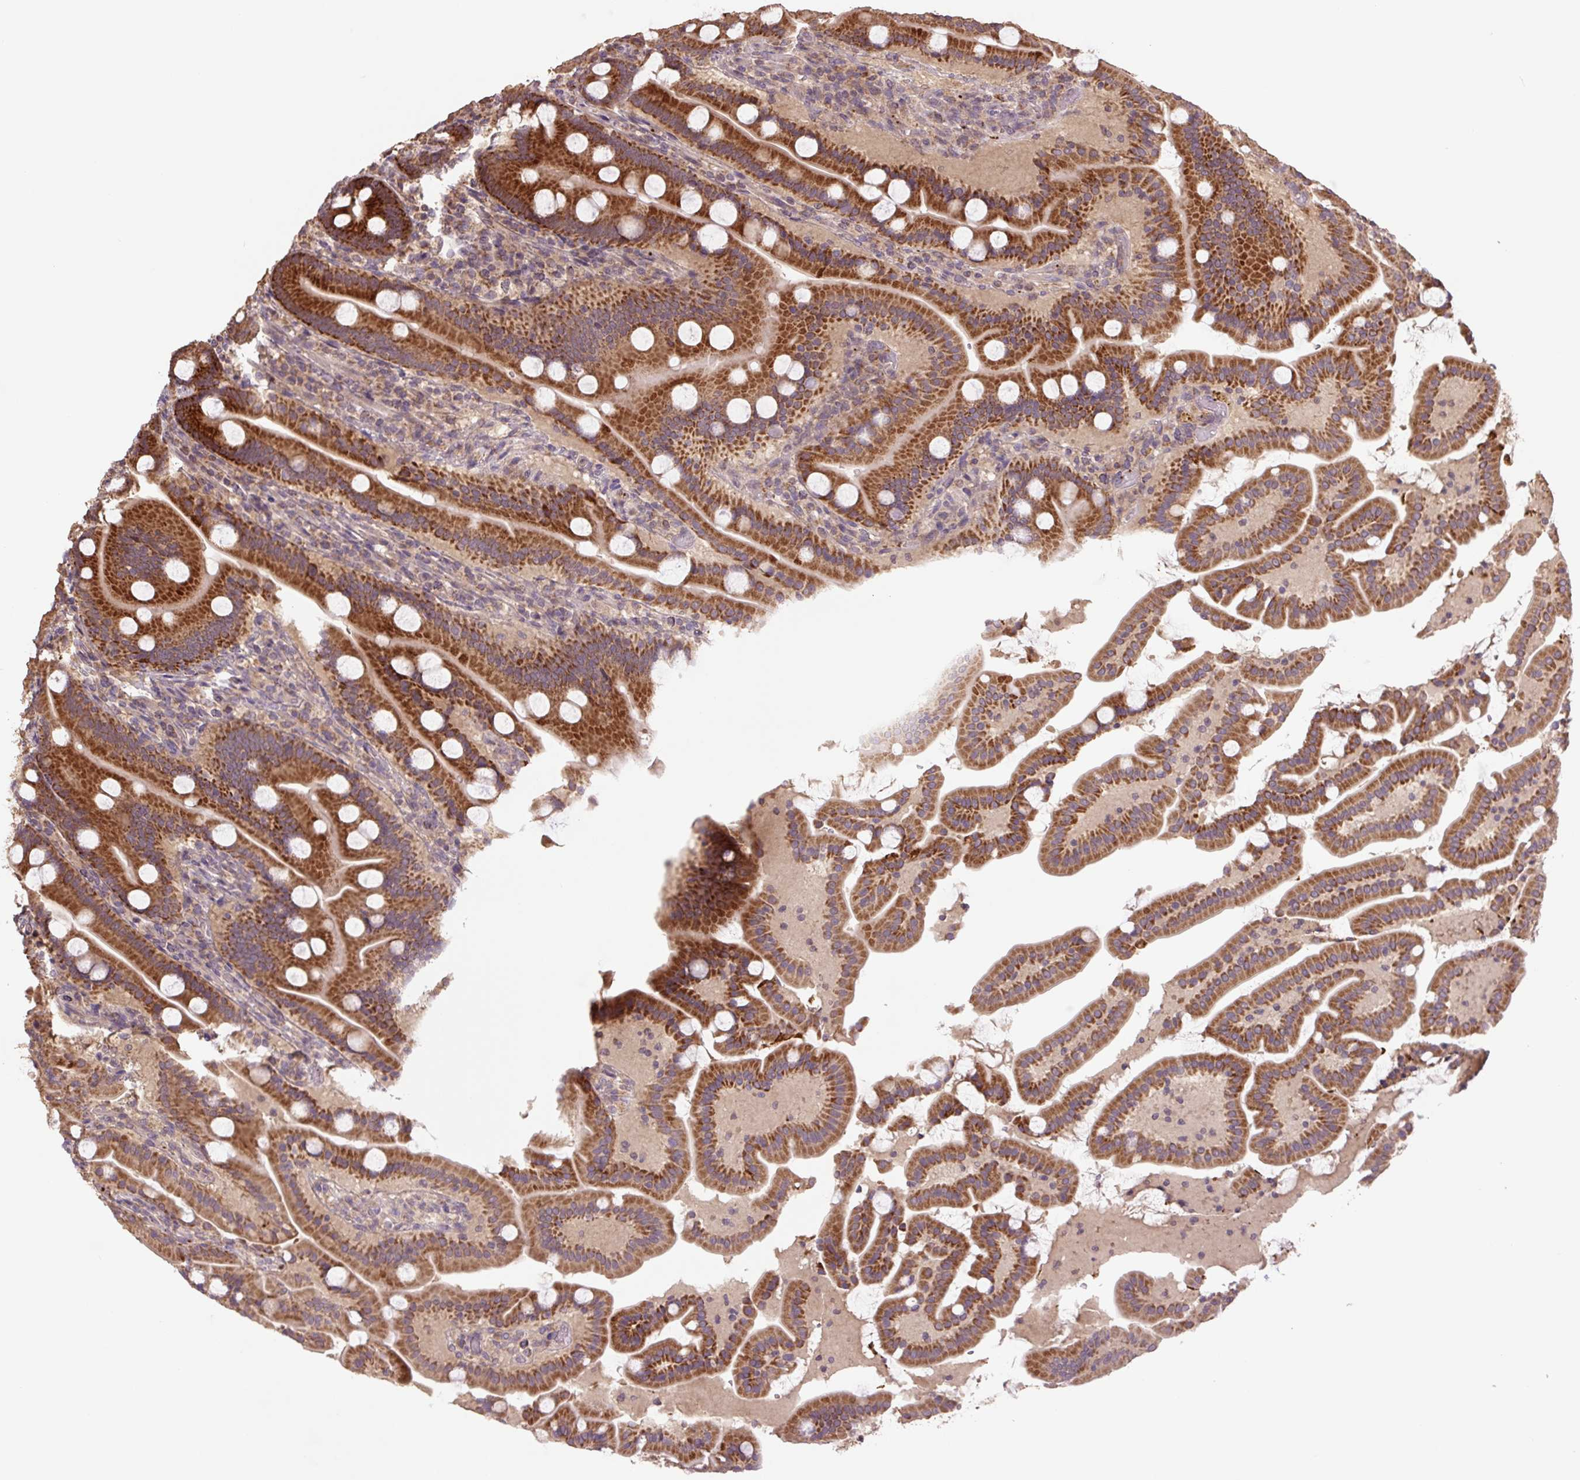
{"staining": {"intensity": "strong", "quantity": ">75%", "location": "cytoplasmic/membranous"}, "tissue": "duodenum", "cell_type": "Glandular cells", "image_type": "normal", "snomed": [{"axis": "morphology", "description": "Normal tissue, NOS"}, {"axis": "topography", "description": "Duodenum"}], "caption": "Immunohistochemistry staining of unremarkable duodenum, which reveals high levels of strong cytoplasmic/membranous expression in approximately >75% of glandular cells indicating strong cytoplasmic/membranous protein expression. The staining was performed using DAB (brown) for protein detection and nuclei were counterstained in hematoxylin (blue).", "gene": "TMEM160", "patient": {"sex": "male", "age": 55}}